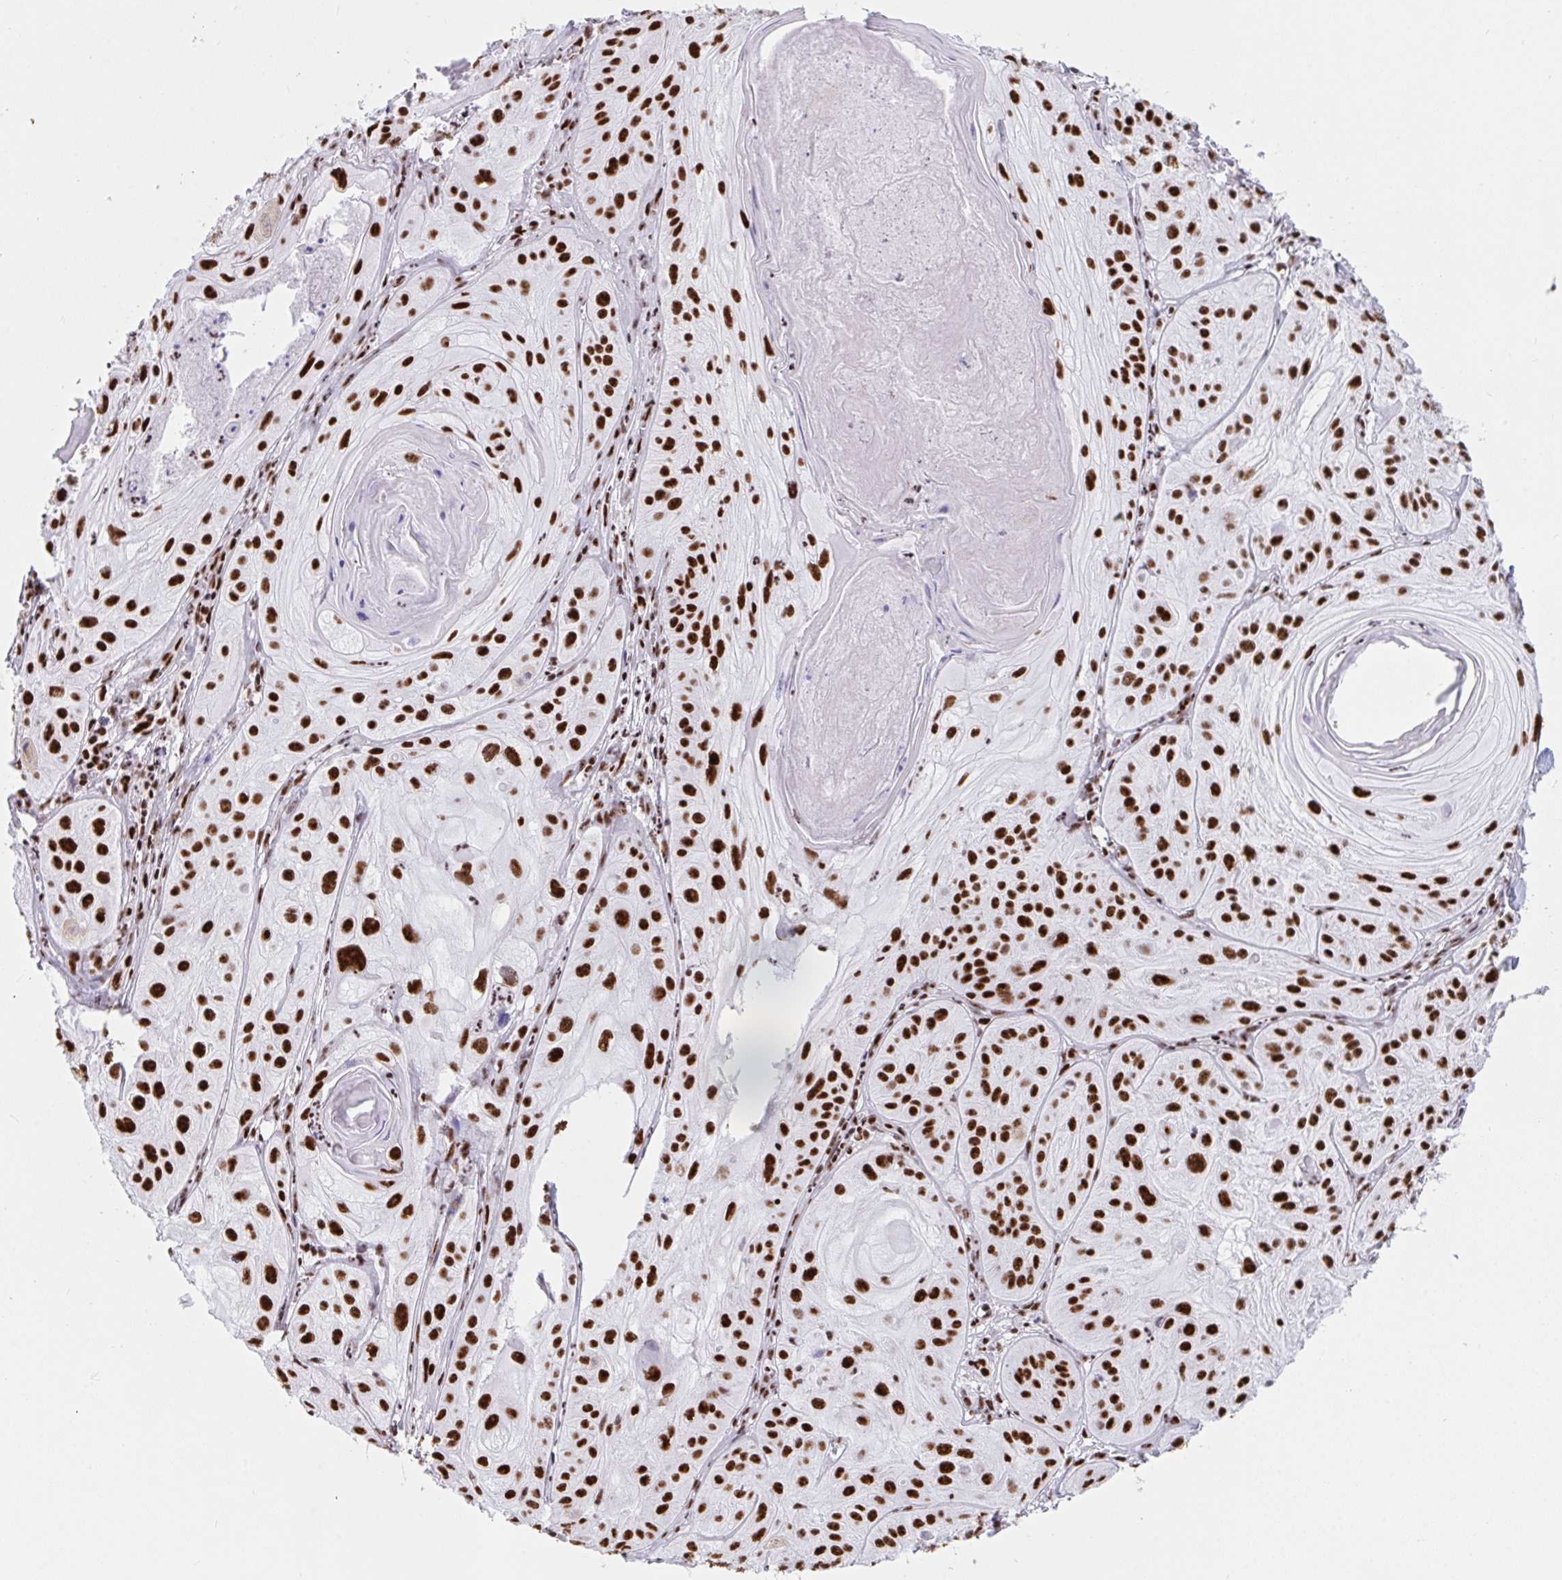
{"staining": {"intensity": "strong", "quantity": ">75%", "location": "nuclear"}, "tissue": "skin cancer", "cell_type": "Tumor cells", "image_type": "cancer", "snomed": [{"axis": "morphology", "description": "Squamous cell carcinoma, NOS"}, {"axis": "topography", "description": "Skin"}], "caption": "Skin cancer (squamous cell carcinoma) stained with immunohistochemistry shows strong nuclear staining in about >75% of tumor cells. The protein of interest is stained brown, and the nuclei are stained in blue (DAB IHC with brightfield microscopy, high magnification).", "gene": "IKZF2", "patient": {"sex": "male", "age": 85}}